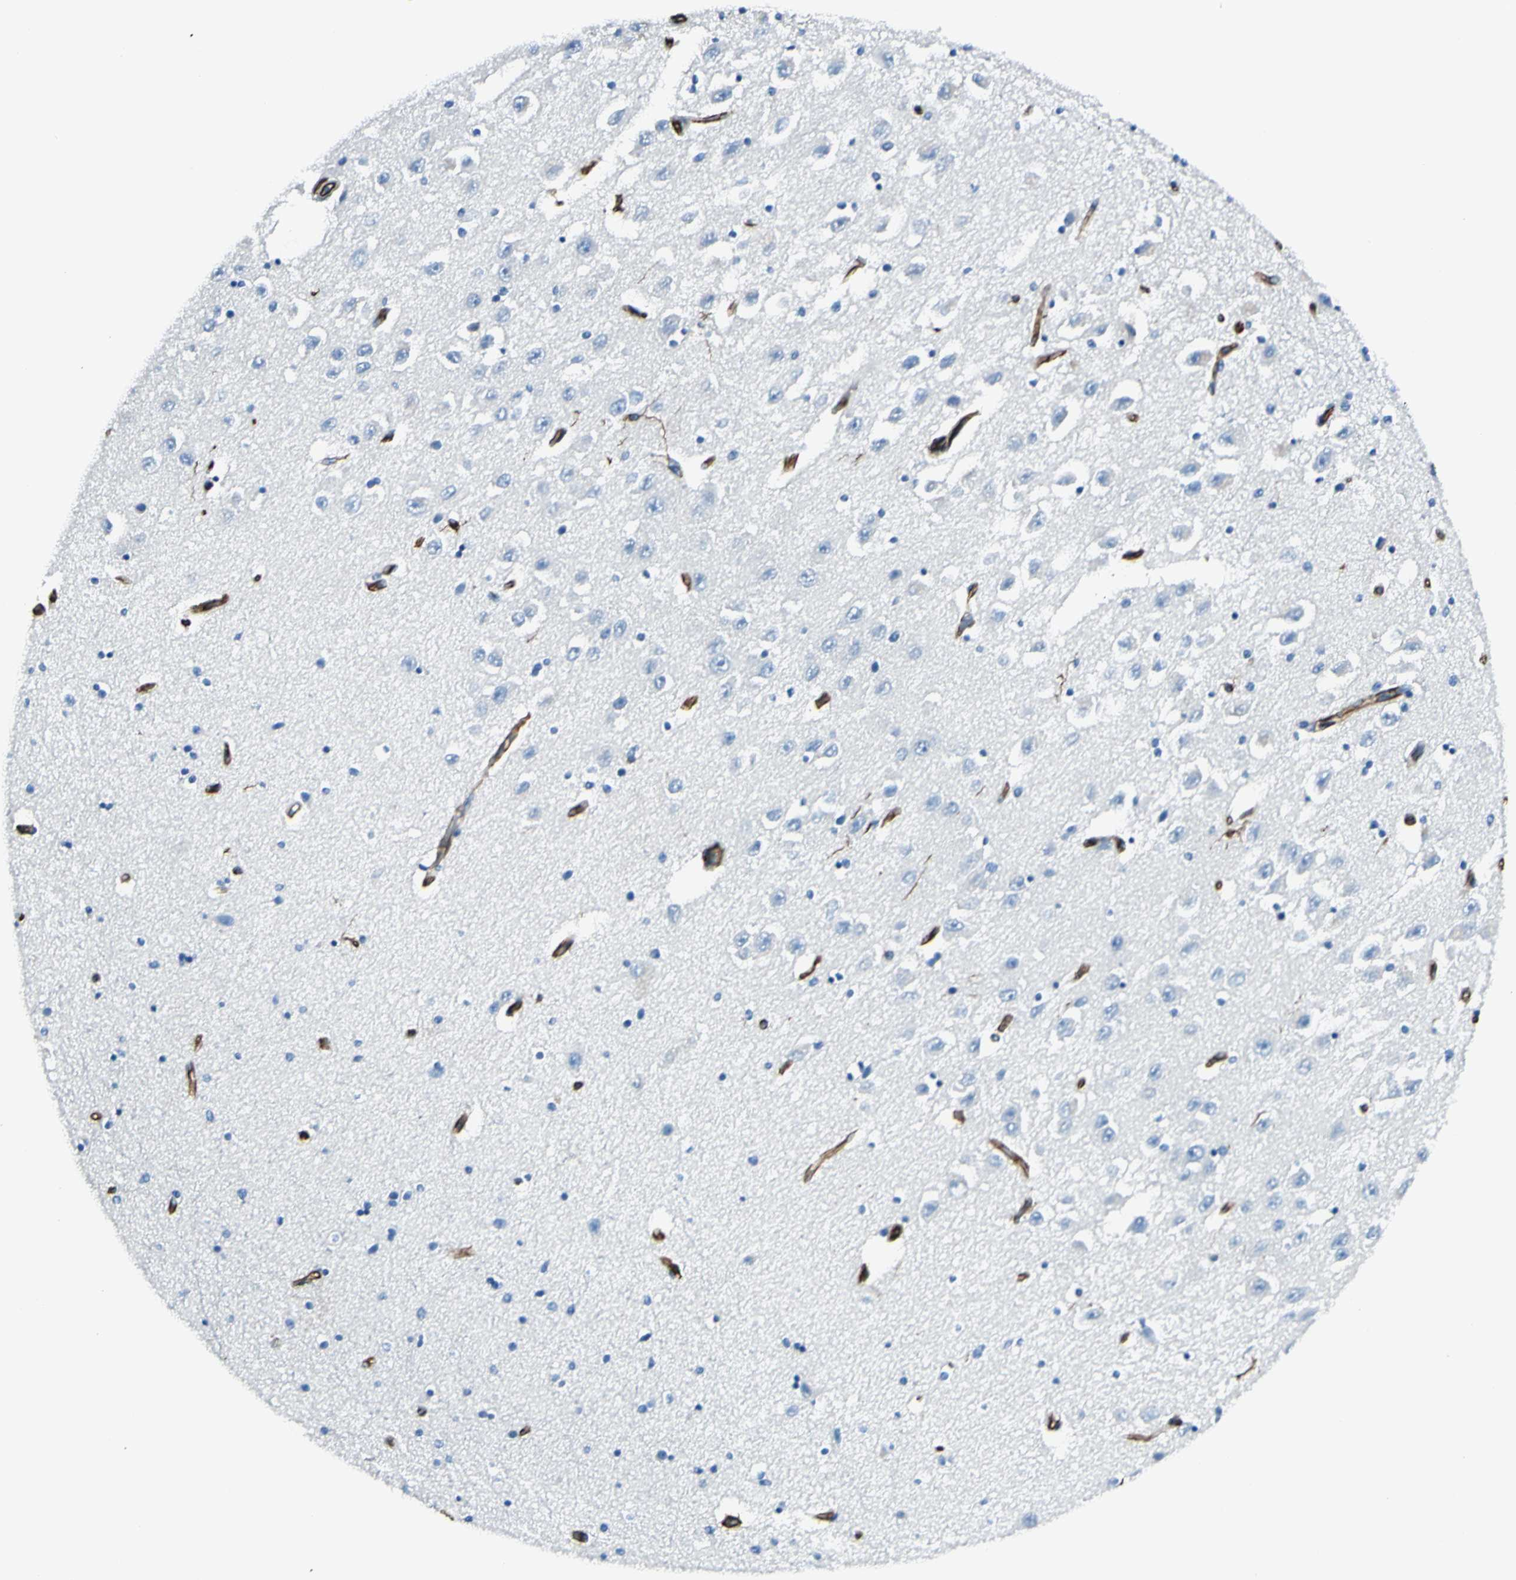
{"staining": {"intensity": "negative", "quantity": "none", "location": "none"}, "tissue": "hippocampus", "cell_type": "Glial cells", "image_type": "normal", "snomed": [{"axis": "morphology", "description": "Normal tissue, NOS"}, {"axis": "topography", "description": "Hippocampus"}], "caption": "This is an immunohistochemistry histopathology image of normal human hippocampus. There is no positivity in glial cells.", "gene": "PTH2R", "patient": {"sex": "female", "age": 54}}